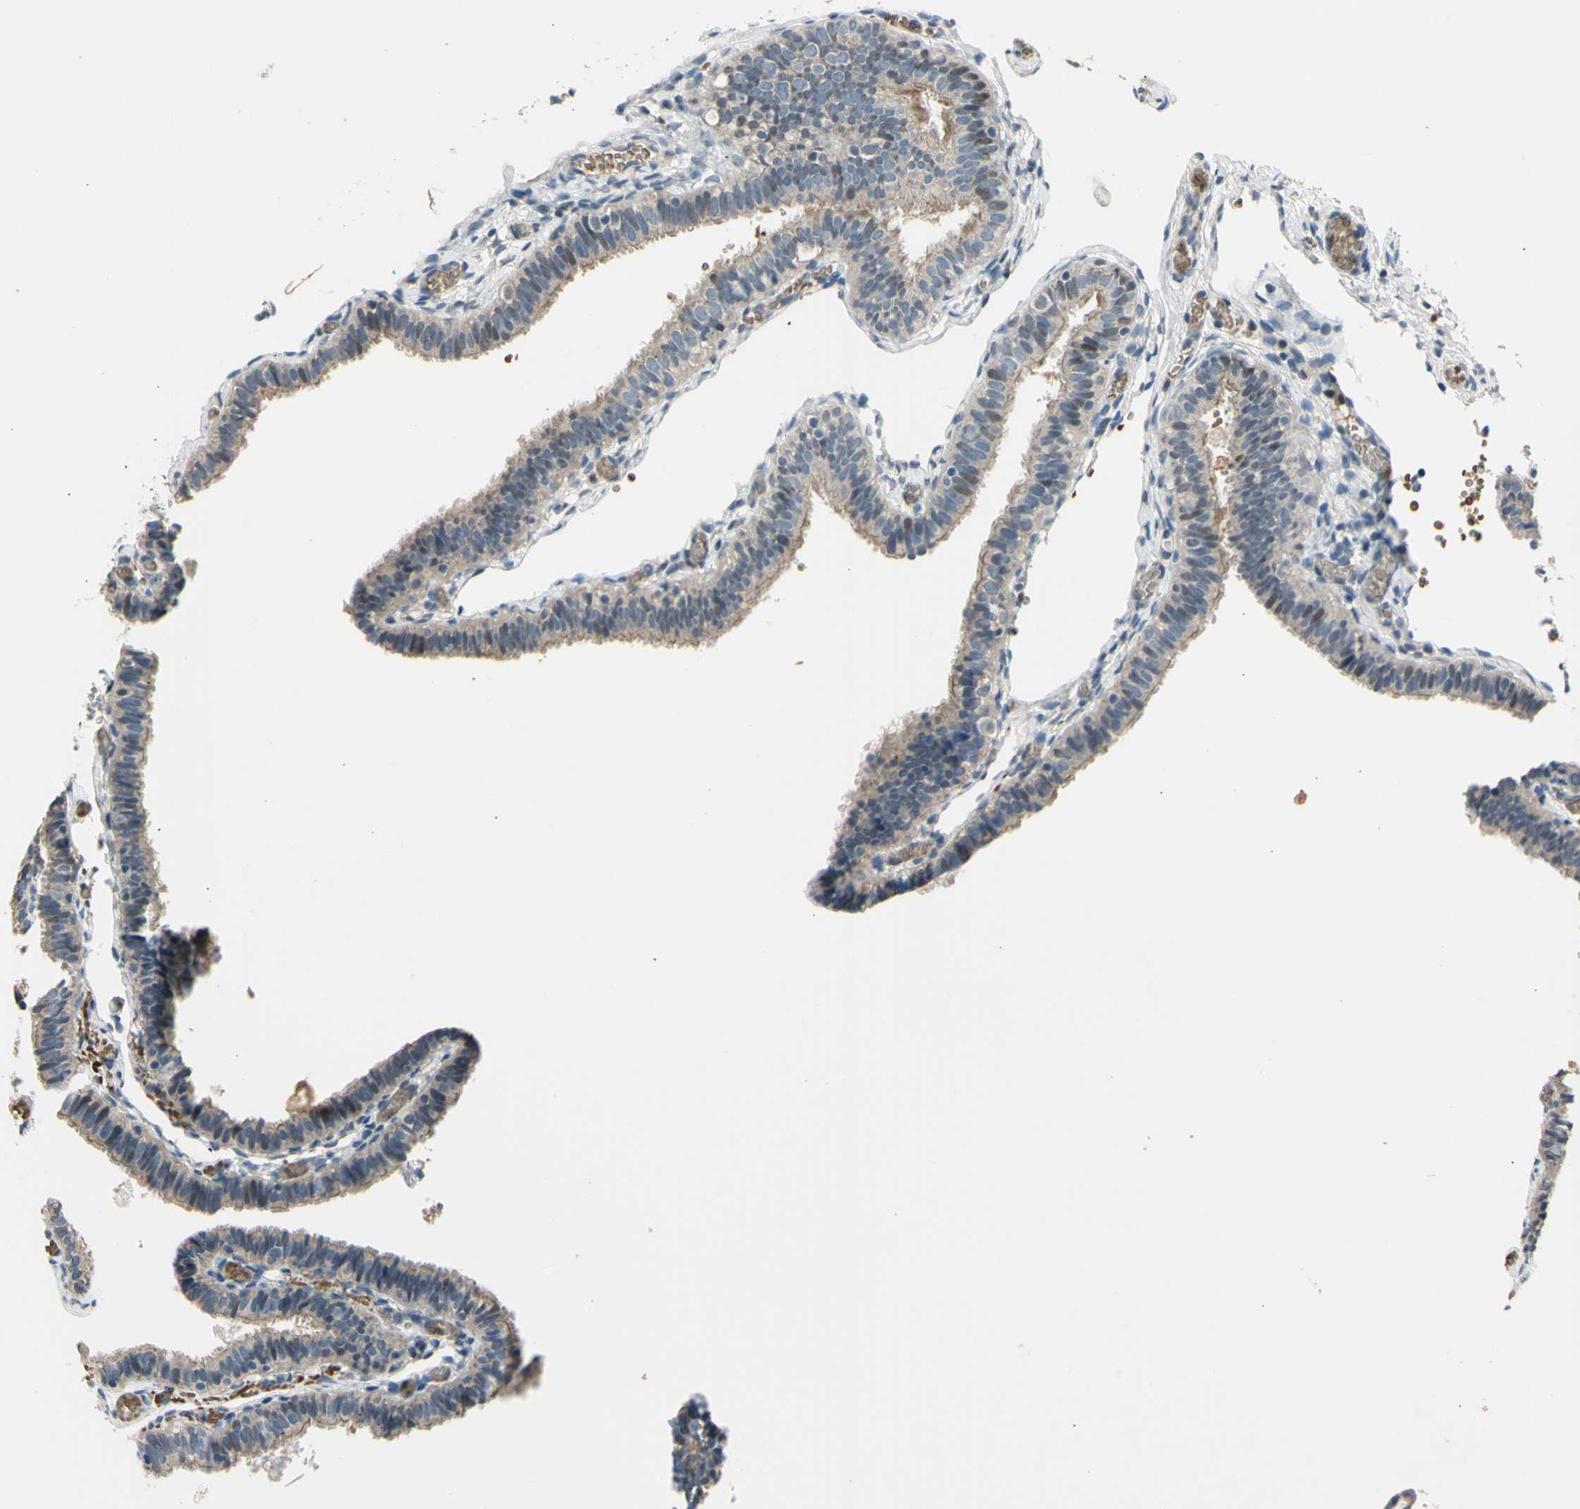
{"staining": {"intensity": "moderate", "quantity": "25%-75%", "location": "cytoplasmic/membranous,nuclear"}, "tissue": "fallopian tube", "cell_type": "Glandular cells", "image_type": "normal", "snomed": [{"axis": "morphology", "description": "Normal tissue, NOS"}, {"axis": "topography", "description": "Fallopian tube"}], "caption": "Protein staining by immunohistochemistry (IHC) reveals moderate cytoplasmic/membranous,nuclear staining in about 25%-75% of glandular cells in benign fallopian tube. (Brightfield microscopy of DAB IHC at high magnification).", "gene": "ZNF184", "patient": {"sex": "female", "age": 46}}